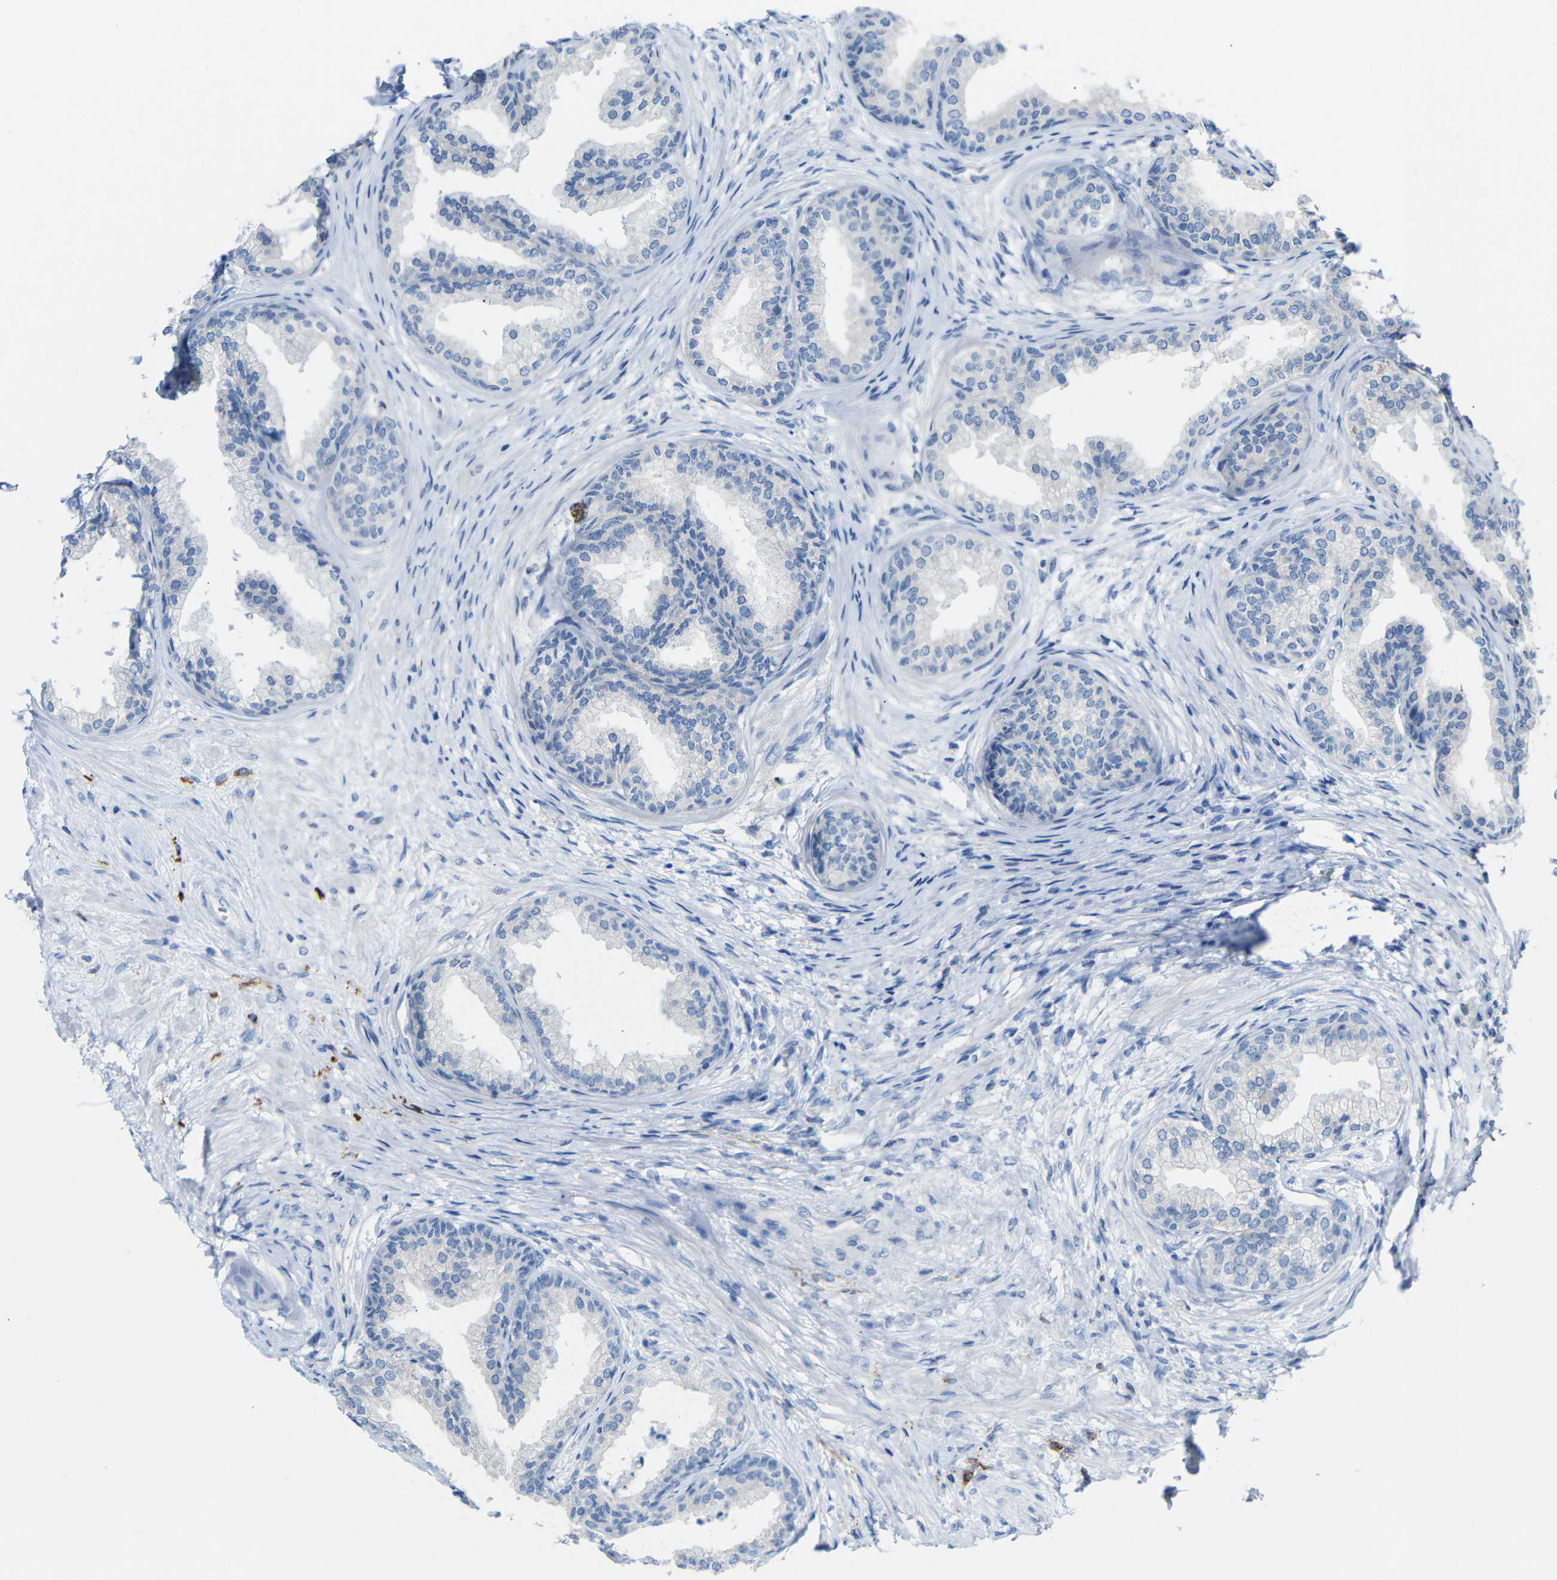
{"staining": {"intensity": "negative", "quantity": "none", "location": "none"}, "tissue": "prostate", "cell_type": "Glandular cells", "image_type": "normal", "snomed": [{"axis": "morphology", "description": "Normal tissue, NOS"}, {"axis": "topography", "description": "Prostate"}], "caption": "This is an immunohistochemistry (IHC) photomicrograph of benign human prostate. There is no positivity in glandular cells.", "gene": "C1orf210", "patient": {"sex": "male", "age": 76}}